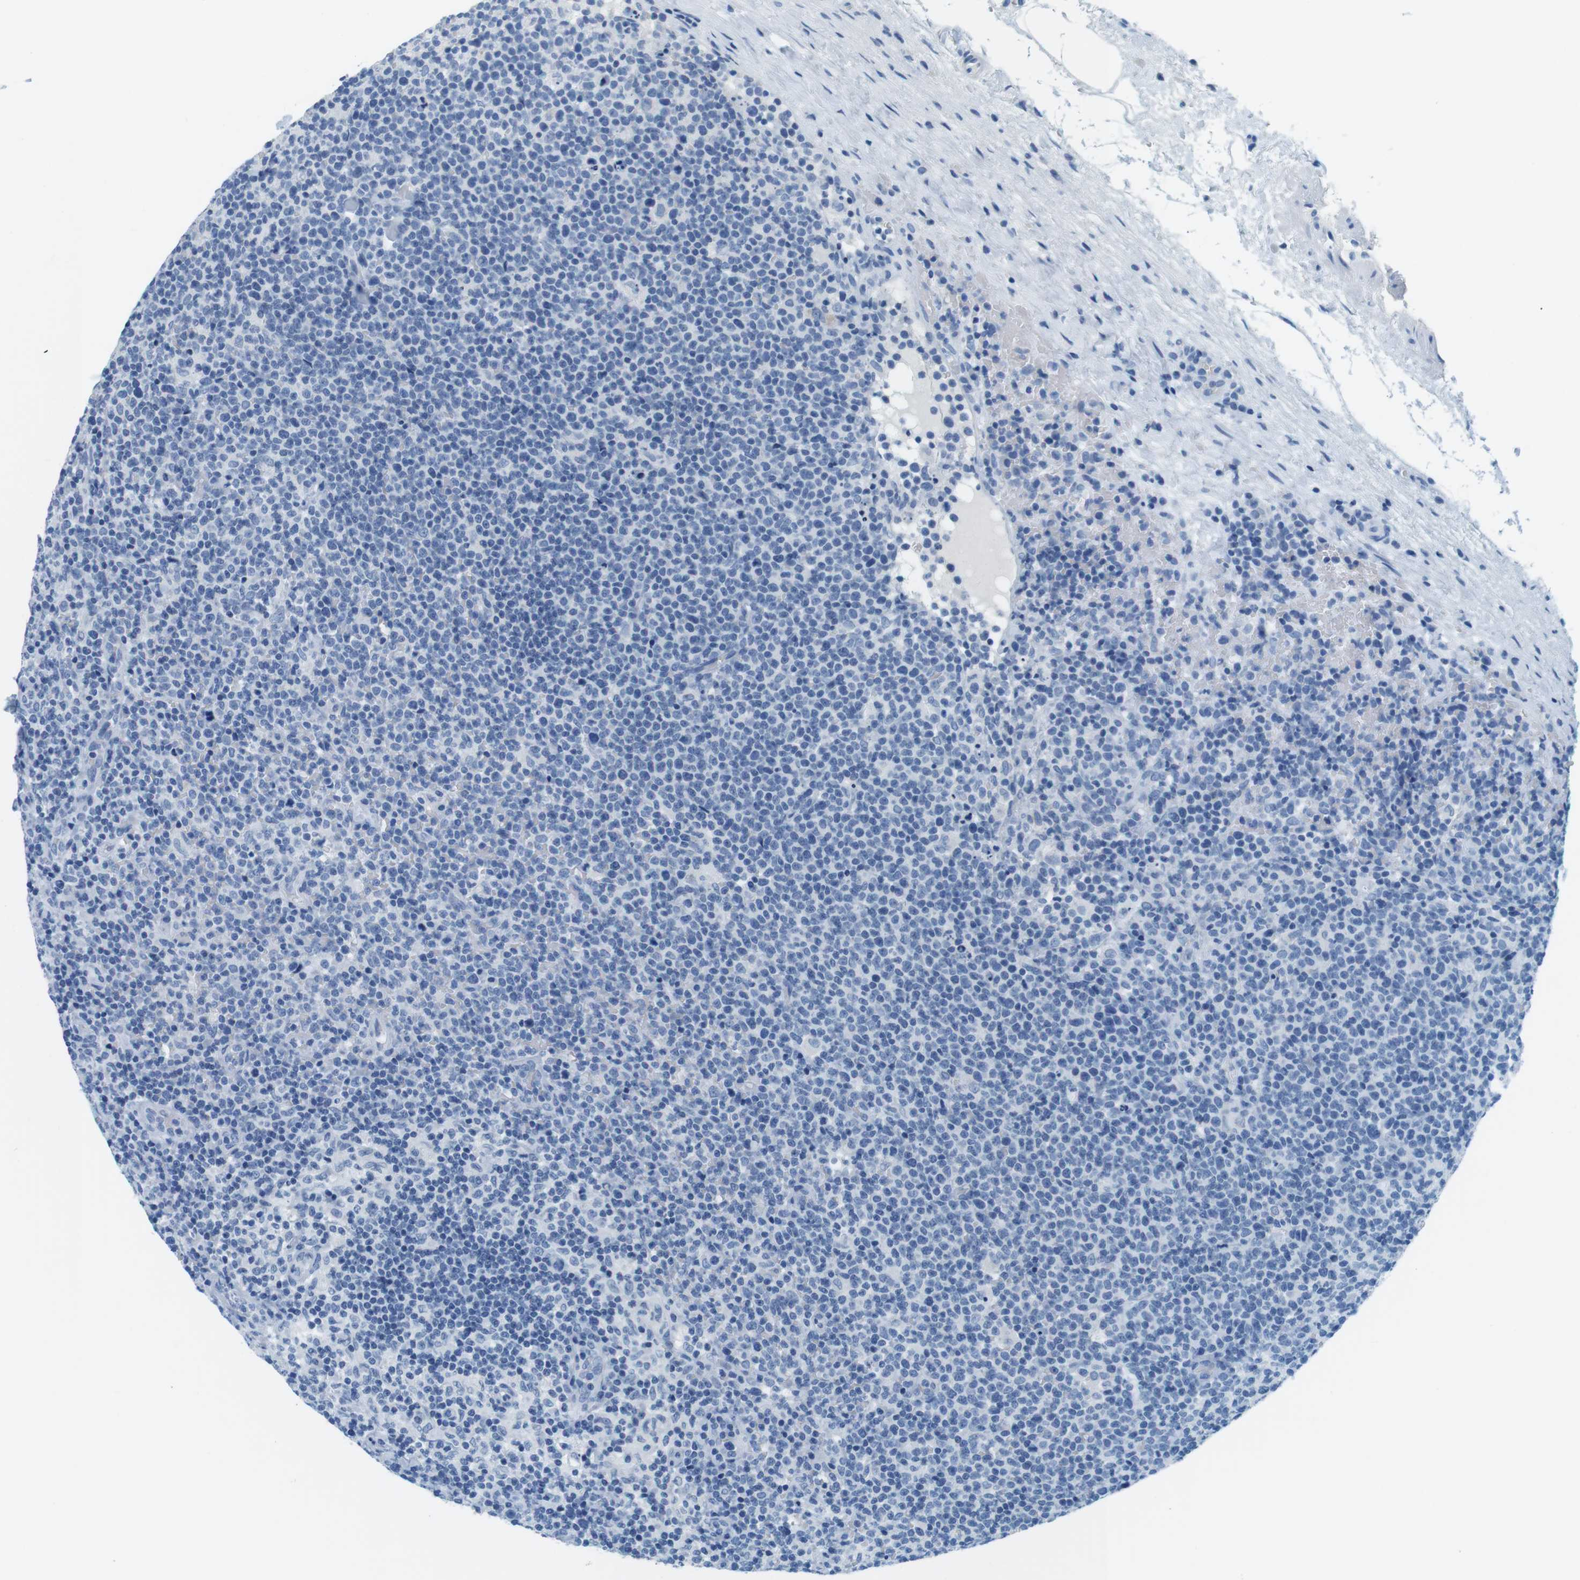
{"staining": {"intensity": "negative", "quantity": "none", "location": "none"}, "tissue": "lymphoma", "cell_type": "Tumor cells", "image_type": "cancer", "snomed": [{"axis": "morphology", "description": "Malignant lymphoma, non-Hodgkin's type, High grade"}, {"axis": "topography", "description": "Lymph node"}], "caption": "Tumor cells are negative for brown protein staining in high-grade malignant lymphoma, non-Hodgkin's type.", "gene": "CYP2C9", "patient": {"sex": "male", "age": 61}}